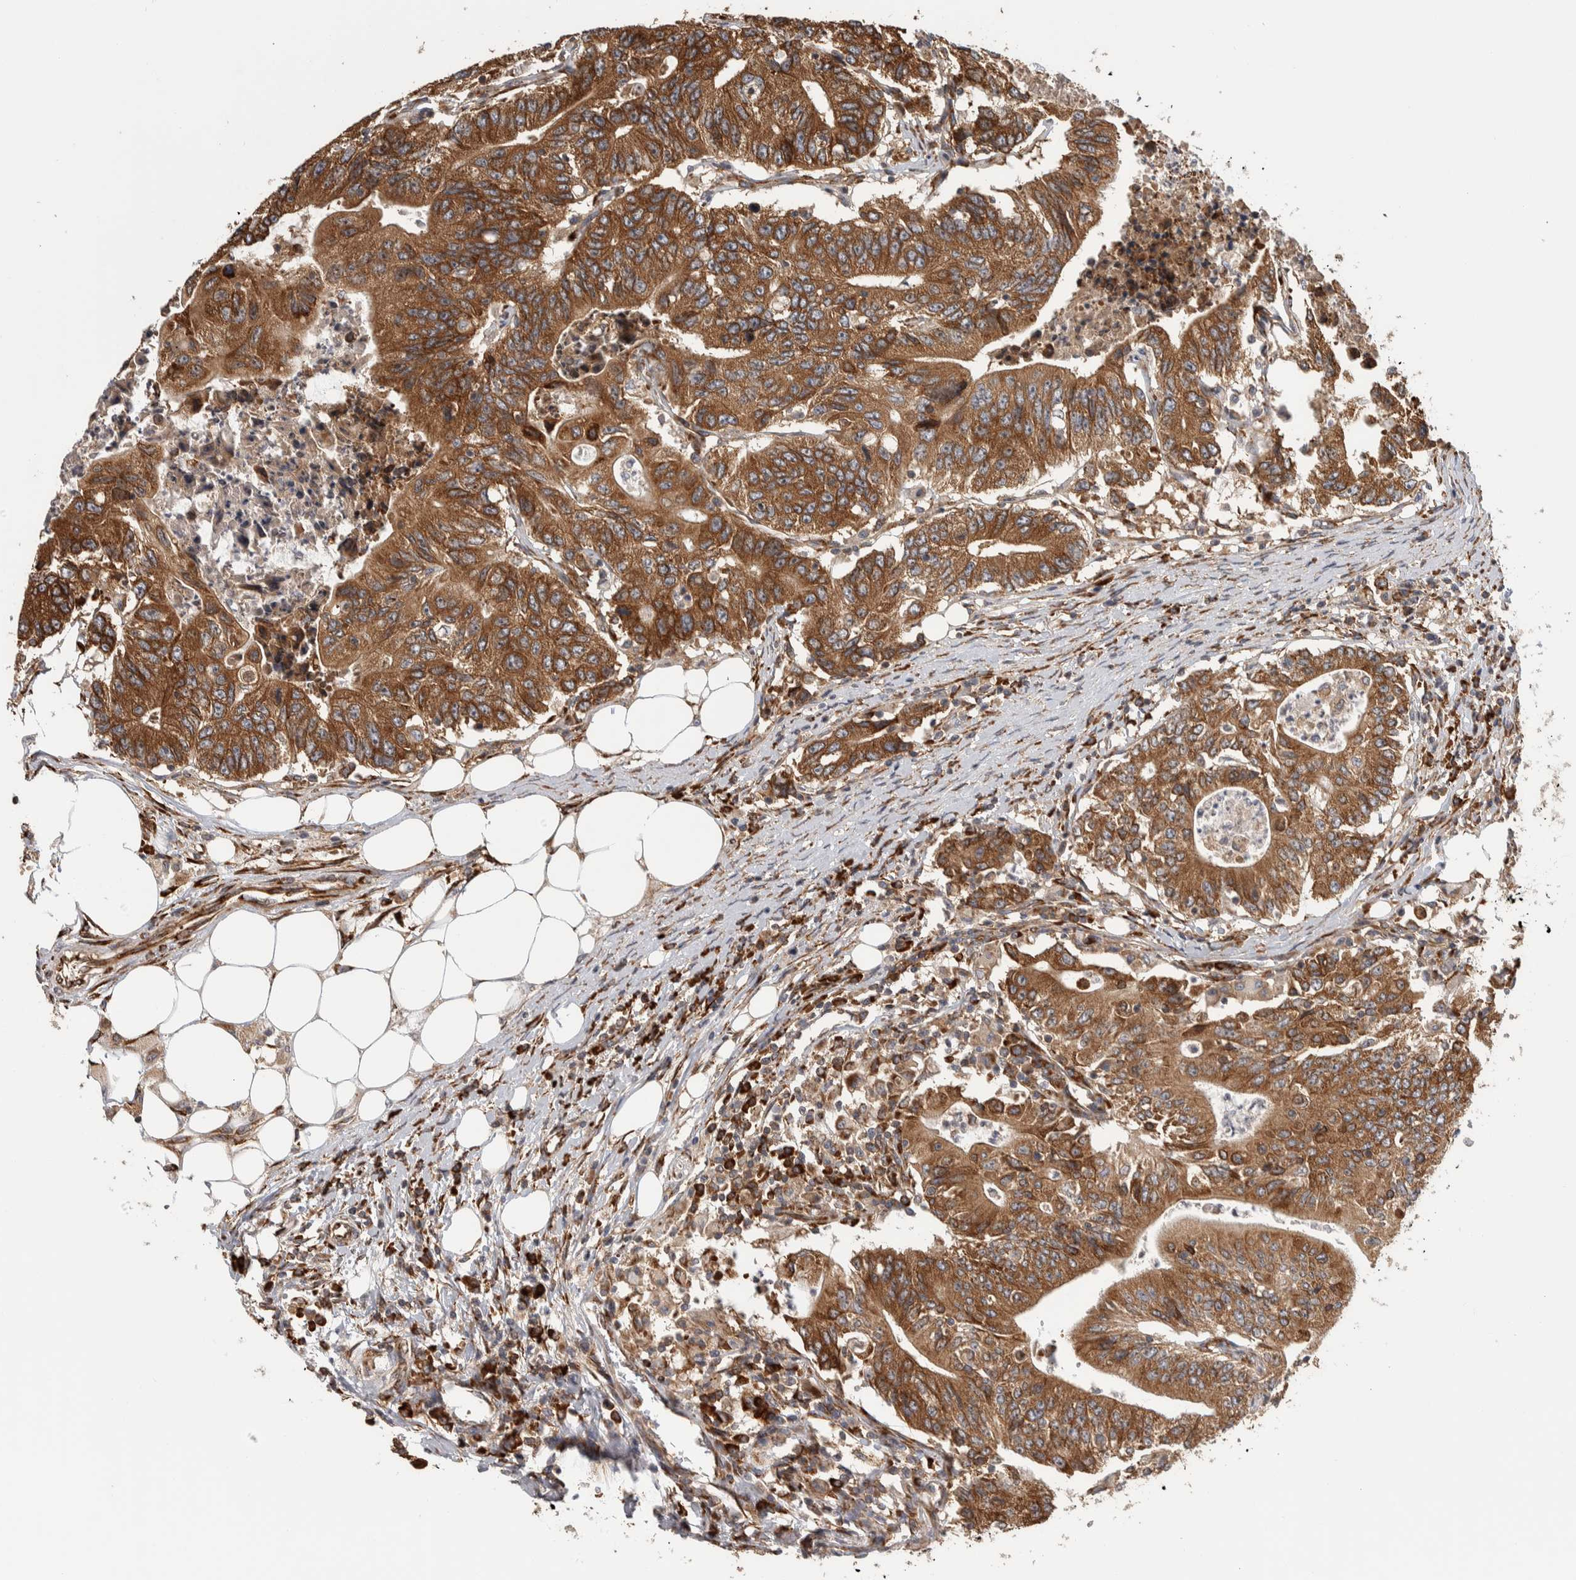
{"staining": {"intensity": "moderate", "quantity": ">75%", "location": "cytoplasmic/membranous"}, "tissue": "colorectal cancer", "cell_type": "Tumor cells", "image_type": "cancer", "snomed": [{"axis": "morphology", "description": "Adenocarcinoma, NOS"}, {"axis": "topography", "description": "Colon"}], "caption": "Immunohistochemical staining of human colorectal adenocarcinoma demonstrates medium levels of moderate cytoplasmic/membranous protein staining in about >75% of tumor cells. The staining was performed using DAB to visualize the protein expression in brown, while the nuclei were stained in blue with hematoxylin (Magnification: 20x).", "gene": "EIF3H", "patient": {"sex": "female", "age": 77}}